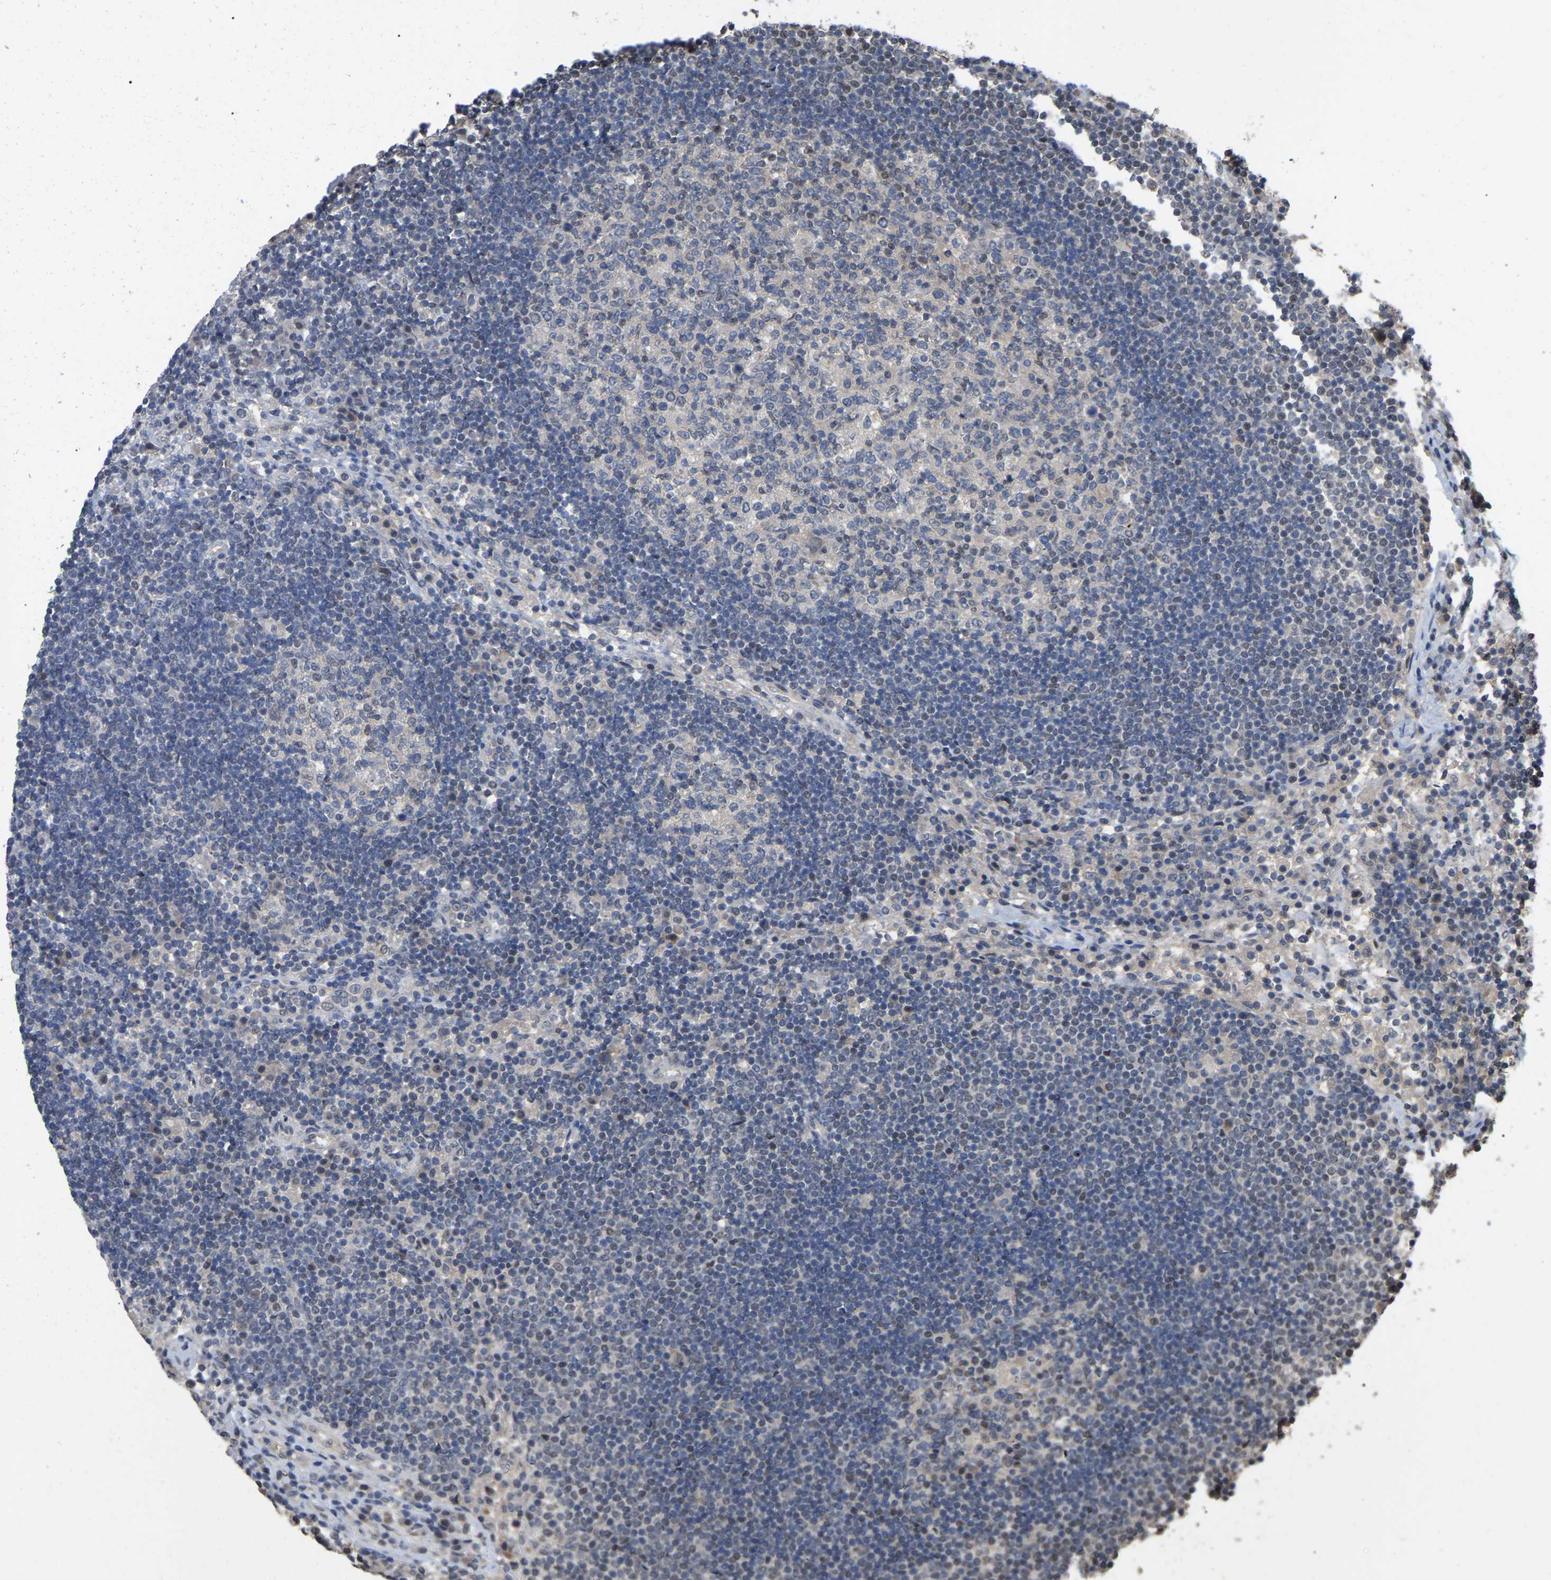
{"staining": {"intensity": "weak", "quantity": "<25%", "location": "nuclear"}, "tissue": "lymph node", "cell_type": "Germinal center cells", "image_type": "normal", "snomed": [{"axis": "morphology", "description": "Normal tissue, NOS"}, {"axis": "topography", "description": "Lymph node"}], "caption": "Protein analysis of normal lymph node demonstrates no significant staining in germinal center cells.", "gene": "FAM219A", "patient": {"sex": "female", "age": 53}}